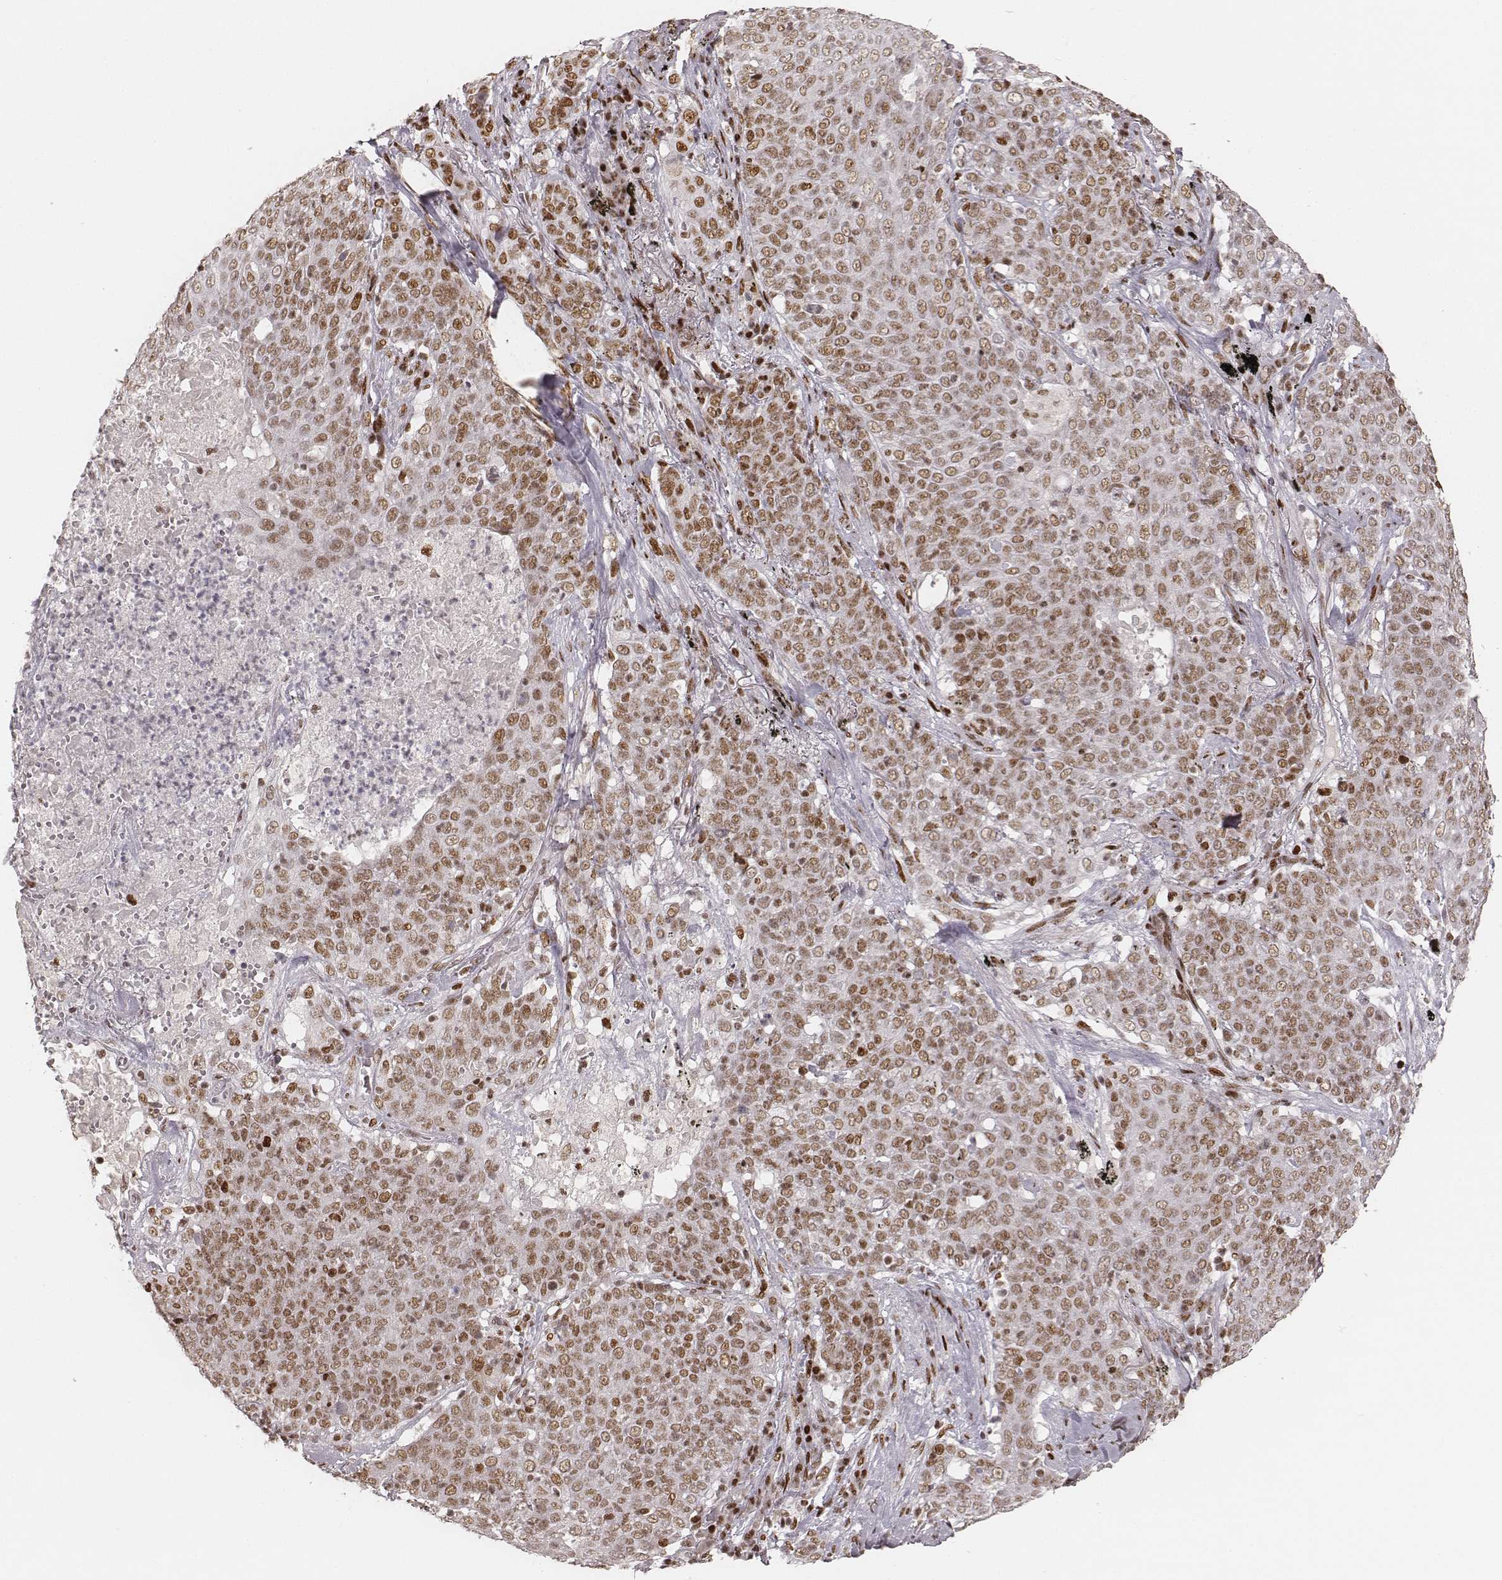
{"staining": {"intensity": "moderate", "quantity": ">75%", "location": "nuclear"}, "tissue": "lung cancer", "cell_type": "Tumor cells", "image_type": "cancer", "snomed": [{"axis": "morphology", "description": "Squamous cell carcinoma, NOS"}, {"axis": "topography", "description": "Lung"}], "caption": "The micrograph demonstrates staining of lung cancer, revealing moderate nuclear protein expression (brown color) within tumor cells.", "gene": "HNRNPC", "patient": {"sex": "male", "age": 82}}